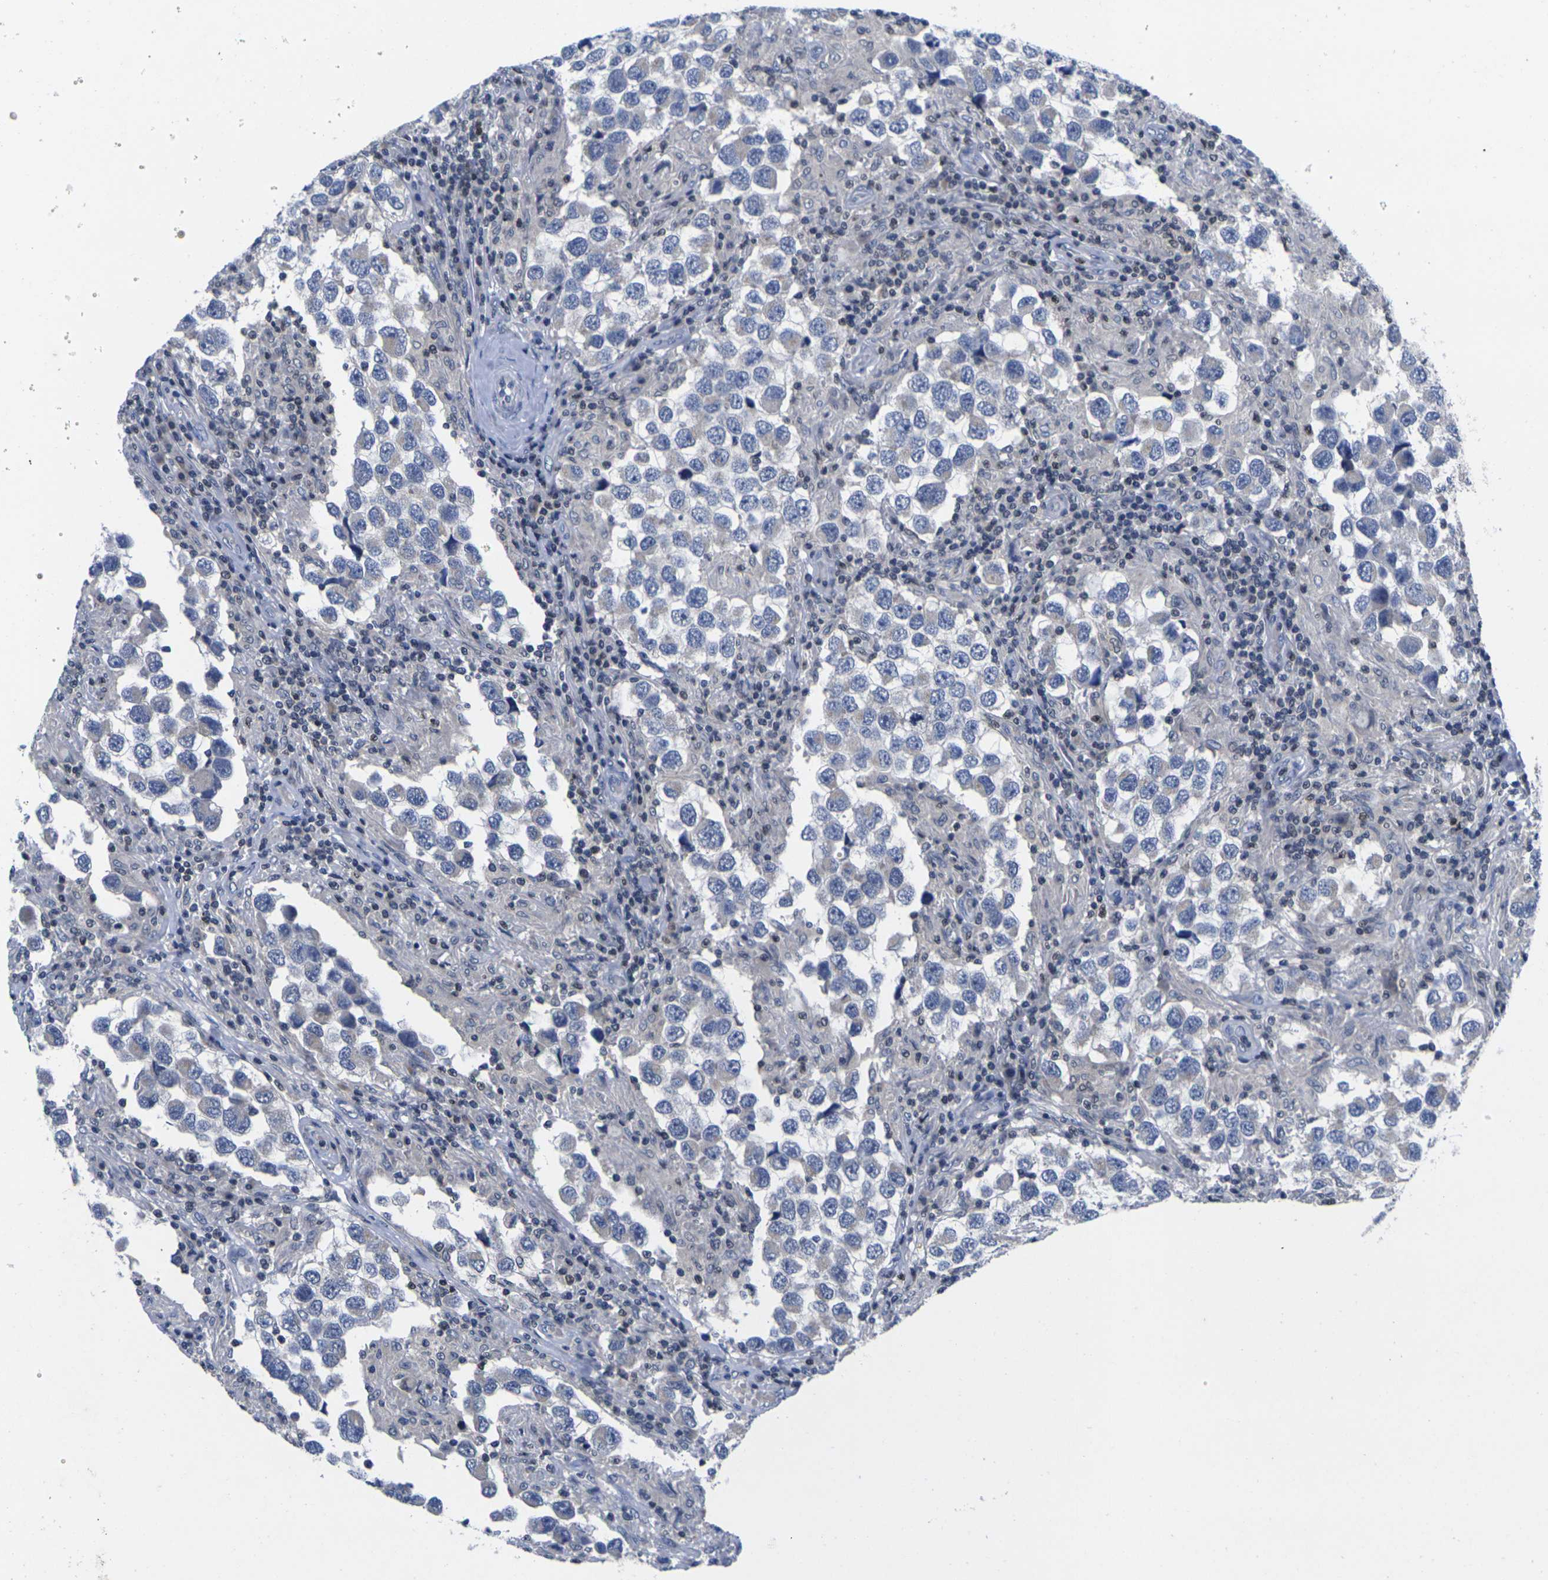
{"staining": {"intensity": "negative", "quantity": "none", "location": "none"}, "tissue": "testis cancer", "cell_type": "Tumor cells", "image_type": "cancer", "snomed": [{"axis": "morphology", "description": "Carcinoma, Embryonal, NOS"}, {"axis": "topography", "description": "Testis"}], "caption": "High power microscopy image of an immunohistochemistry micrograph of testis cancer (embryonal carcinoma), revealing no significant positivity in tumor cells.", "gene": "IKZF1", "patient": {"sex": "male", "age": 21}}